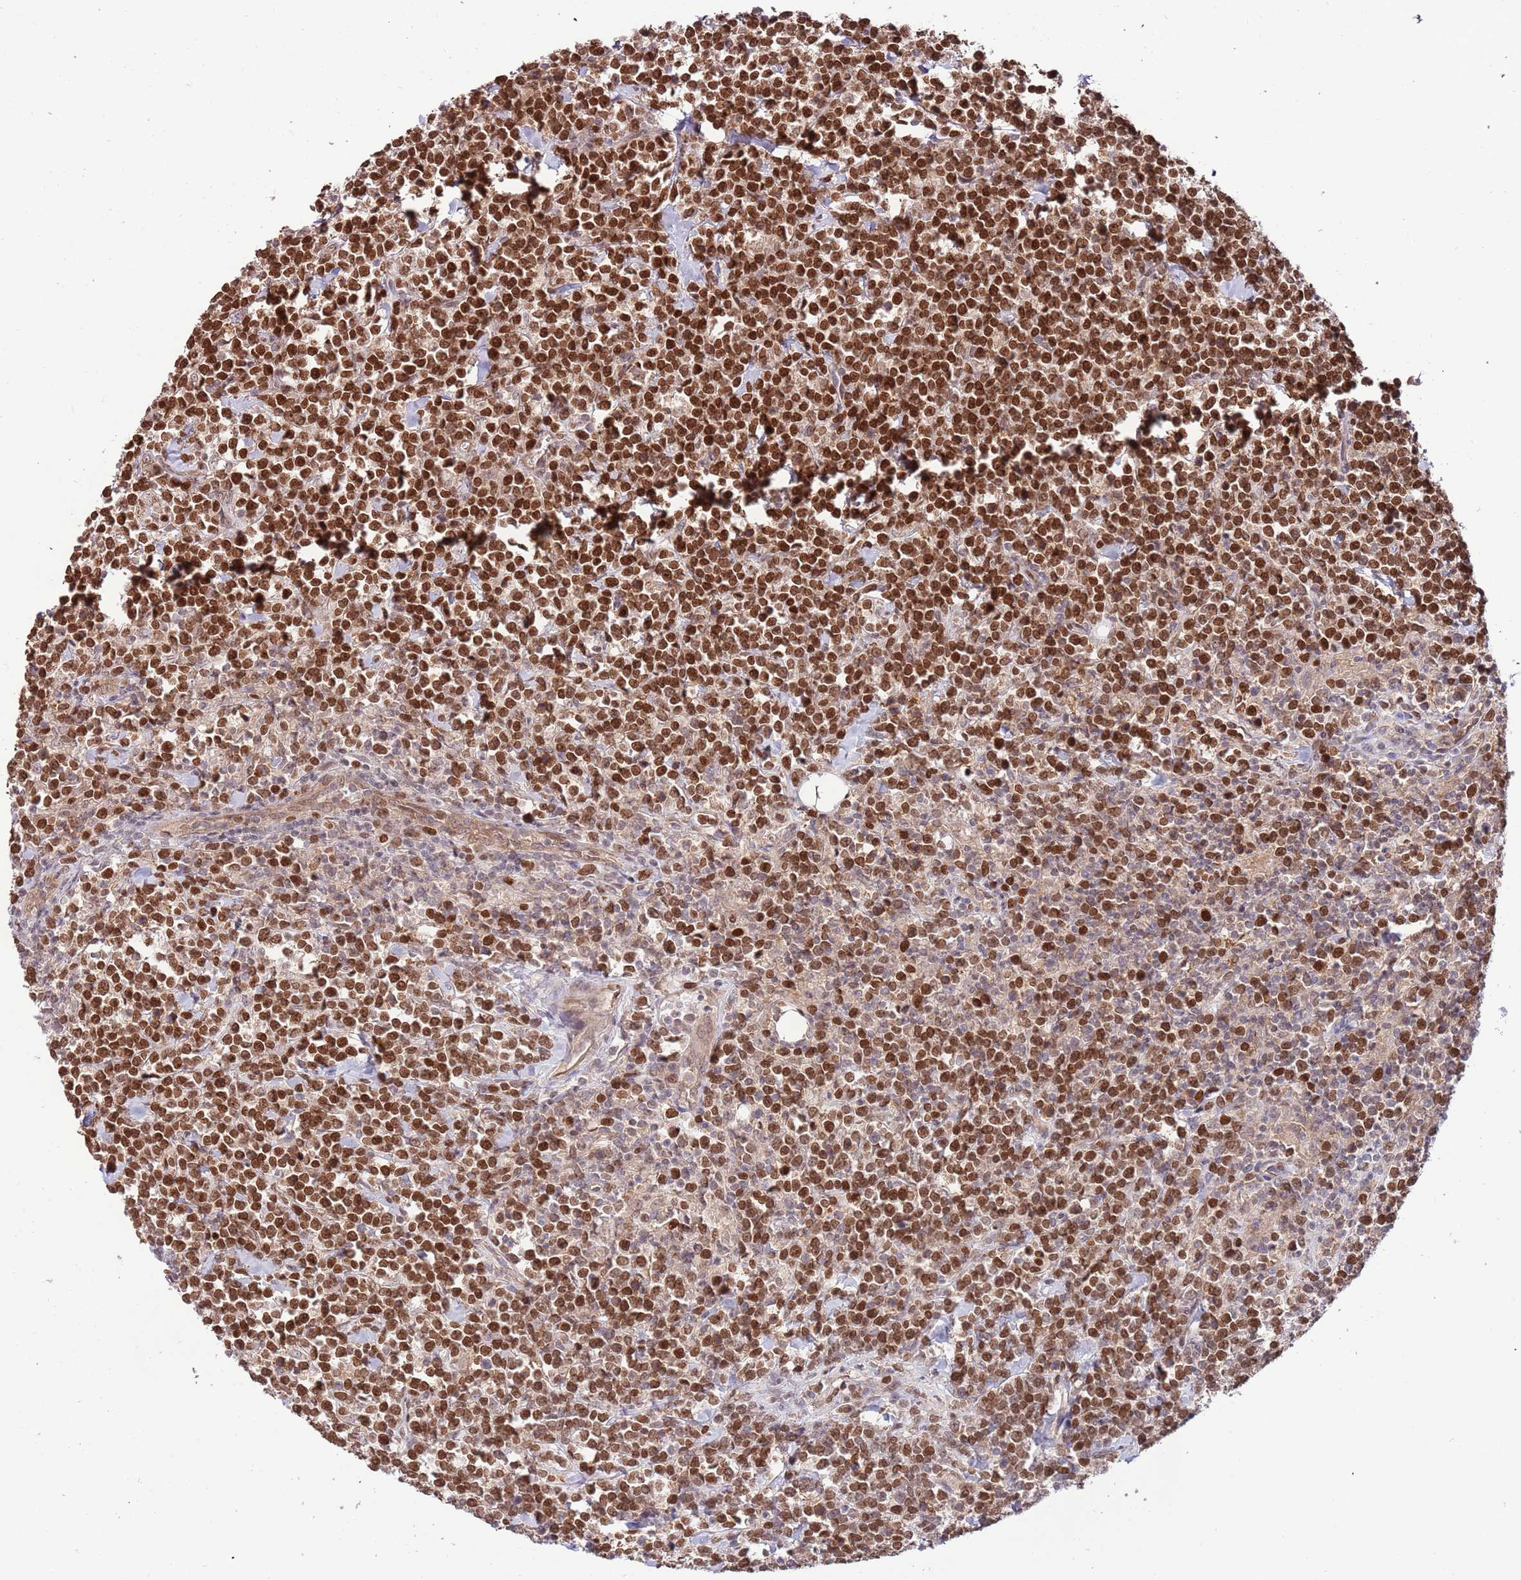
{"staining": {"intensity": "strong", "quantity": ">75%", "location": "nuclear"}, "tissue": "lymphoma", "cell_type": "Tumor cells", "image_type": "cancer", "snomed": [{"axis": "morphology", "description": "Malignant lymphoma, non-Hodgkin's type, High grade"}, {"axis": "topography", "description": "Small intestine"}, {"axis": "topography", "description": "Colon"}], "caption": "Human high-grade malignant lymphoma, non-Hodgkin's type stained with a protein marker reveals strong staining in tumor cells.", "gene": "RIF1", "patient": {"sex": "male", "age": 8}}